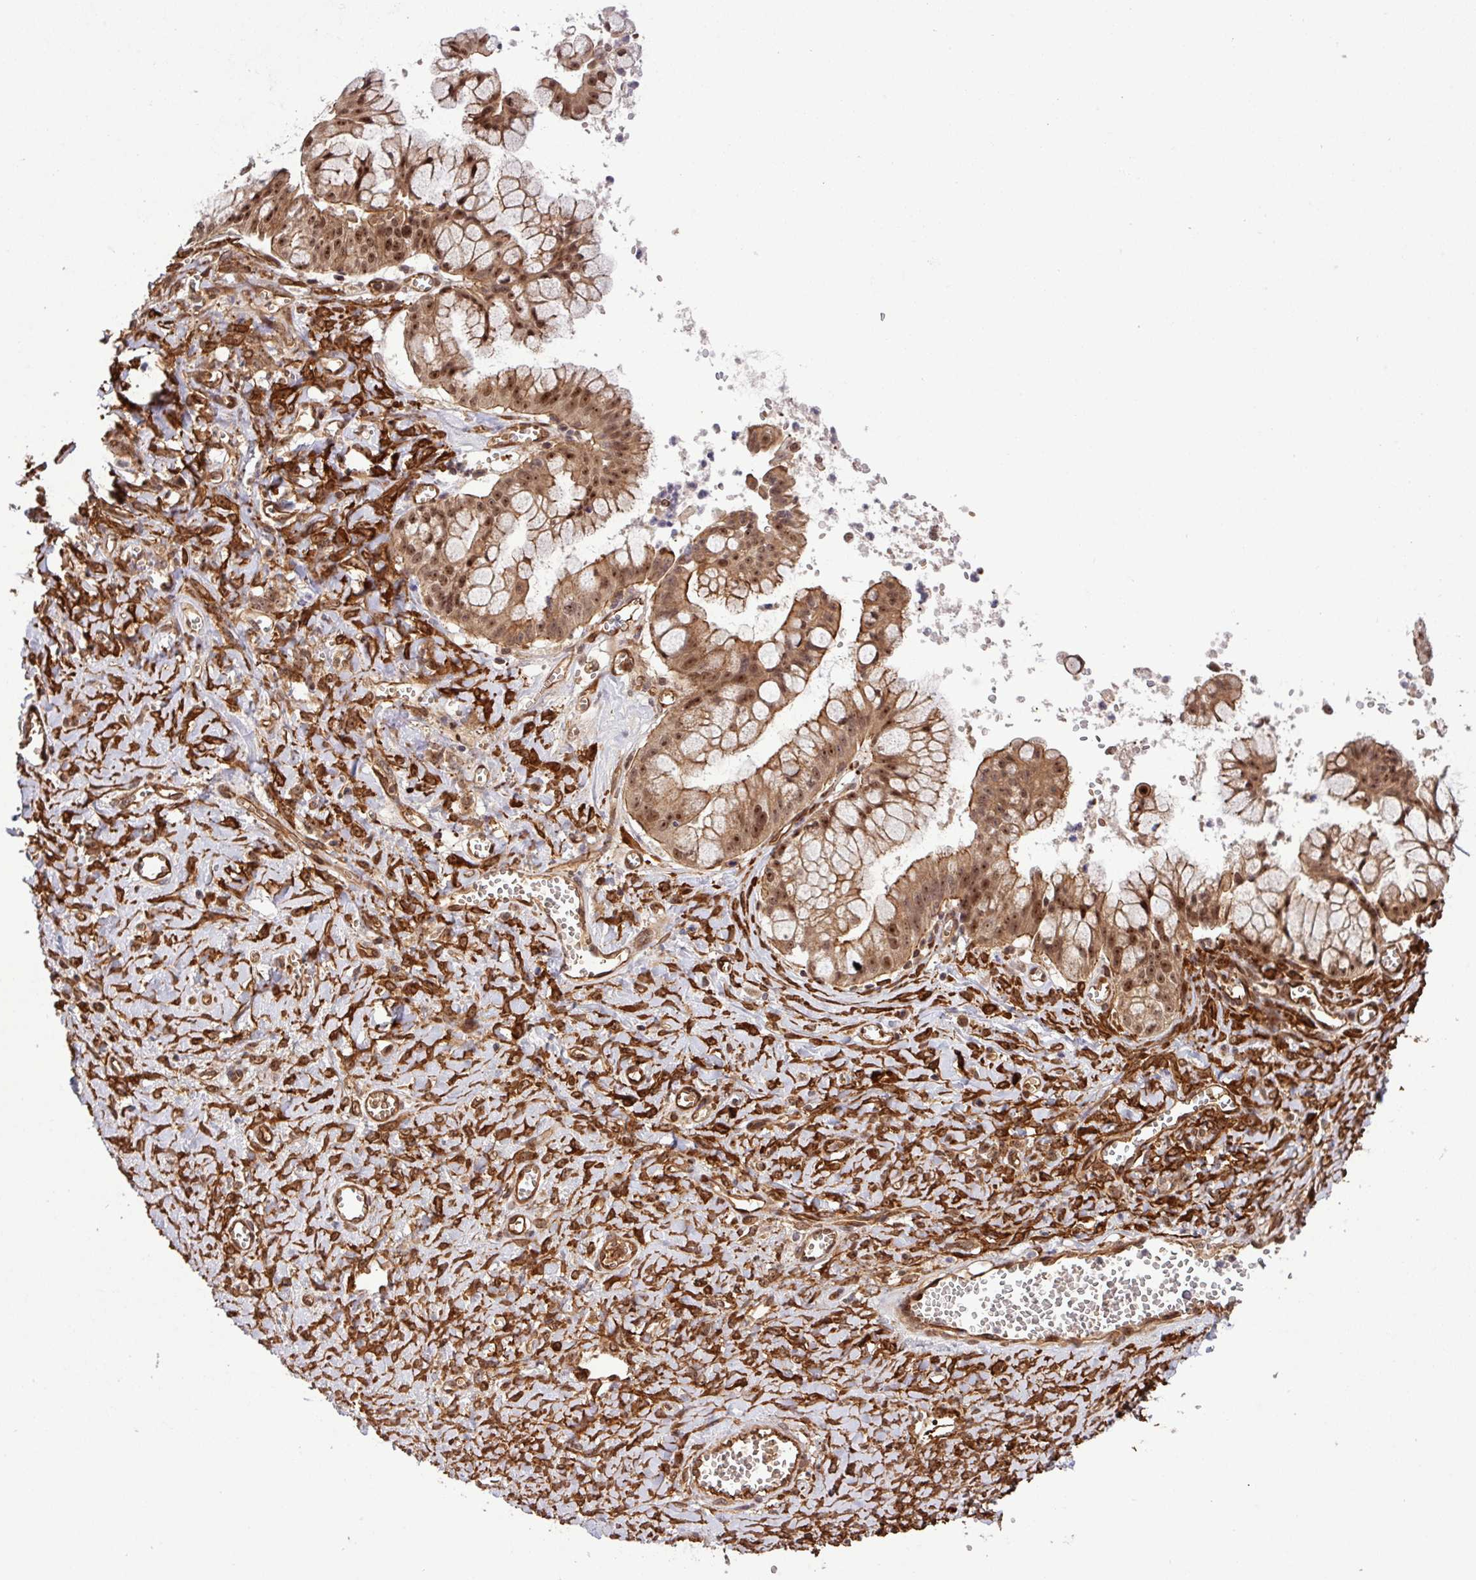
{"staining": {"intensity": "moderate", "quantity": ">75%", "location": "cytoplasmic/membranous,nuclear"}, "tissue": "ovarian cancer", "cell_type": "Tumor cells", "image_type": "cancer", "snomed": [{"axis": "morphology", "description": "Cystadenocarcinoma, mucinous, NOS"}, {"axis": "topography", "description": "Ovary"}], "caption": "Ovarian cancer (mucinous cystadenocarcinoma) tissue displays moderate cytoplasmic/membranous and nuclear staining in approximately >75% of tumor cells", "gene": "C7orf50", "patient": {"sex": "female", "age": 70}}